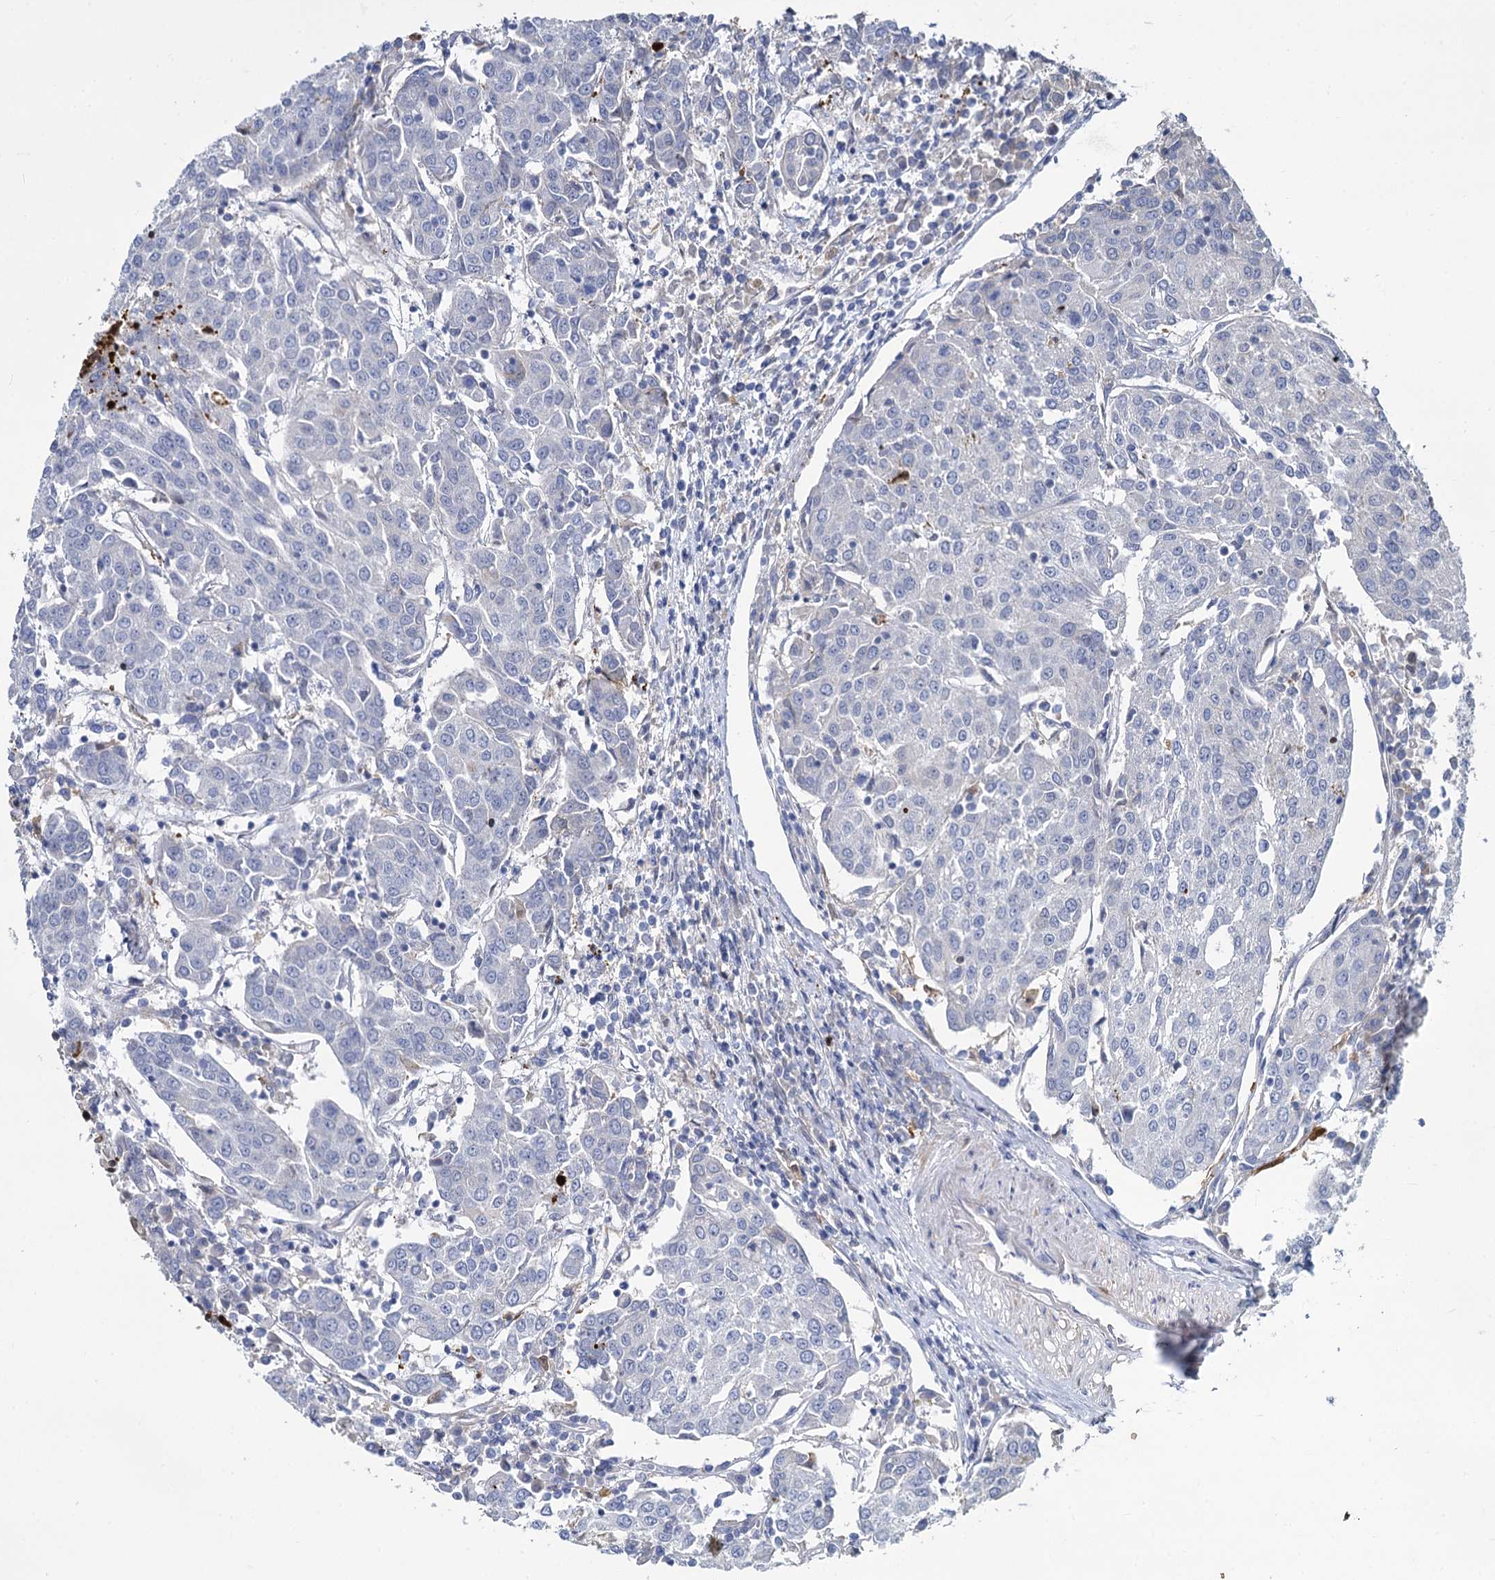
{"staining": {"intensity": "negative", "quantity": "none", "location": "none"}, "tissue": "urothelial cancer", "cell_type": "Tumor cells", "image_type": "cancer", "snomed": [{"axis": "morphology", "description": "Urothelial carcinoma, High grade"}, {"axis": "topography", "description": "Urinary bladder"}], "caption": "High magnification brightfield microscopy of urothelial cancer stained with DAB (brown) and counterstained with hematoxylin (blue): tumor cells show no significant staining.", "gene": "TRIM77", "patient": {"sex": "female", "age": 85}}